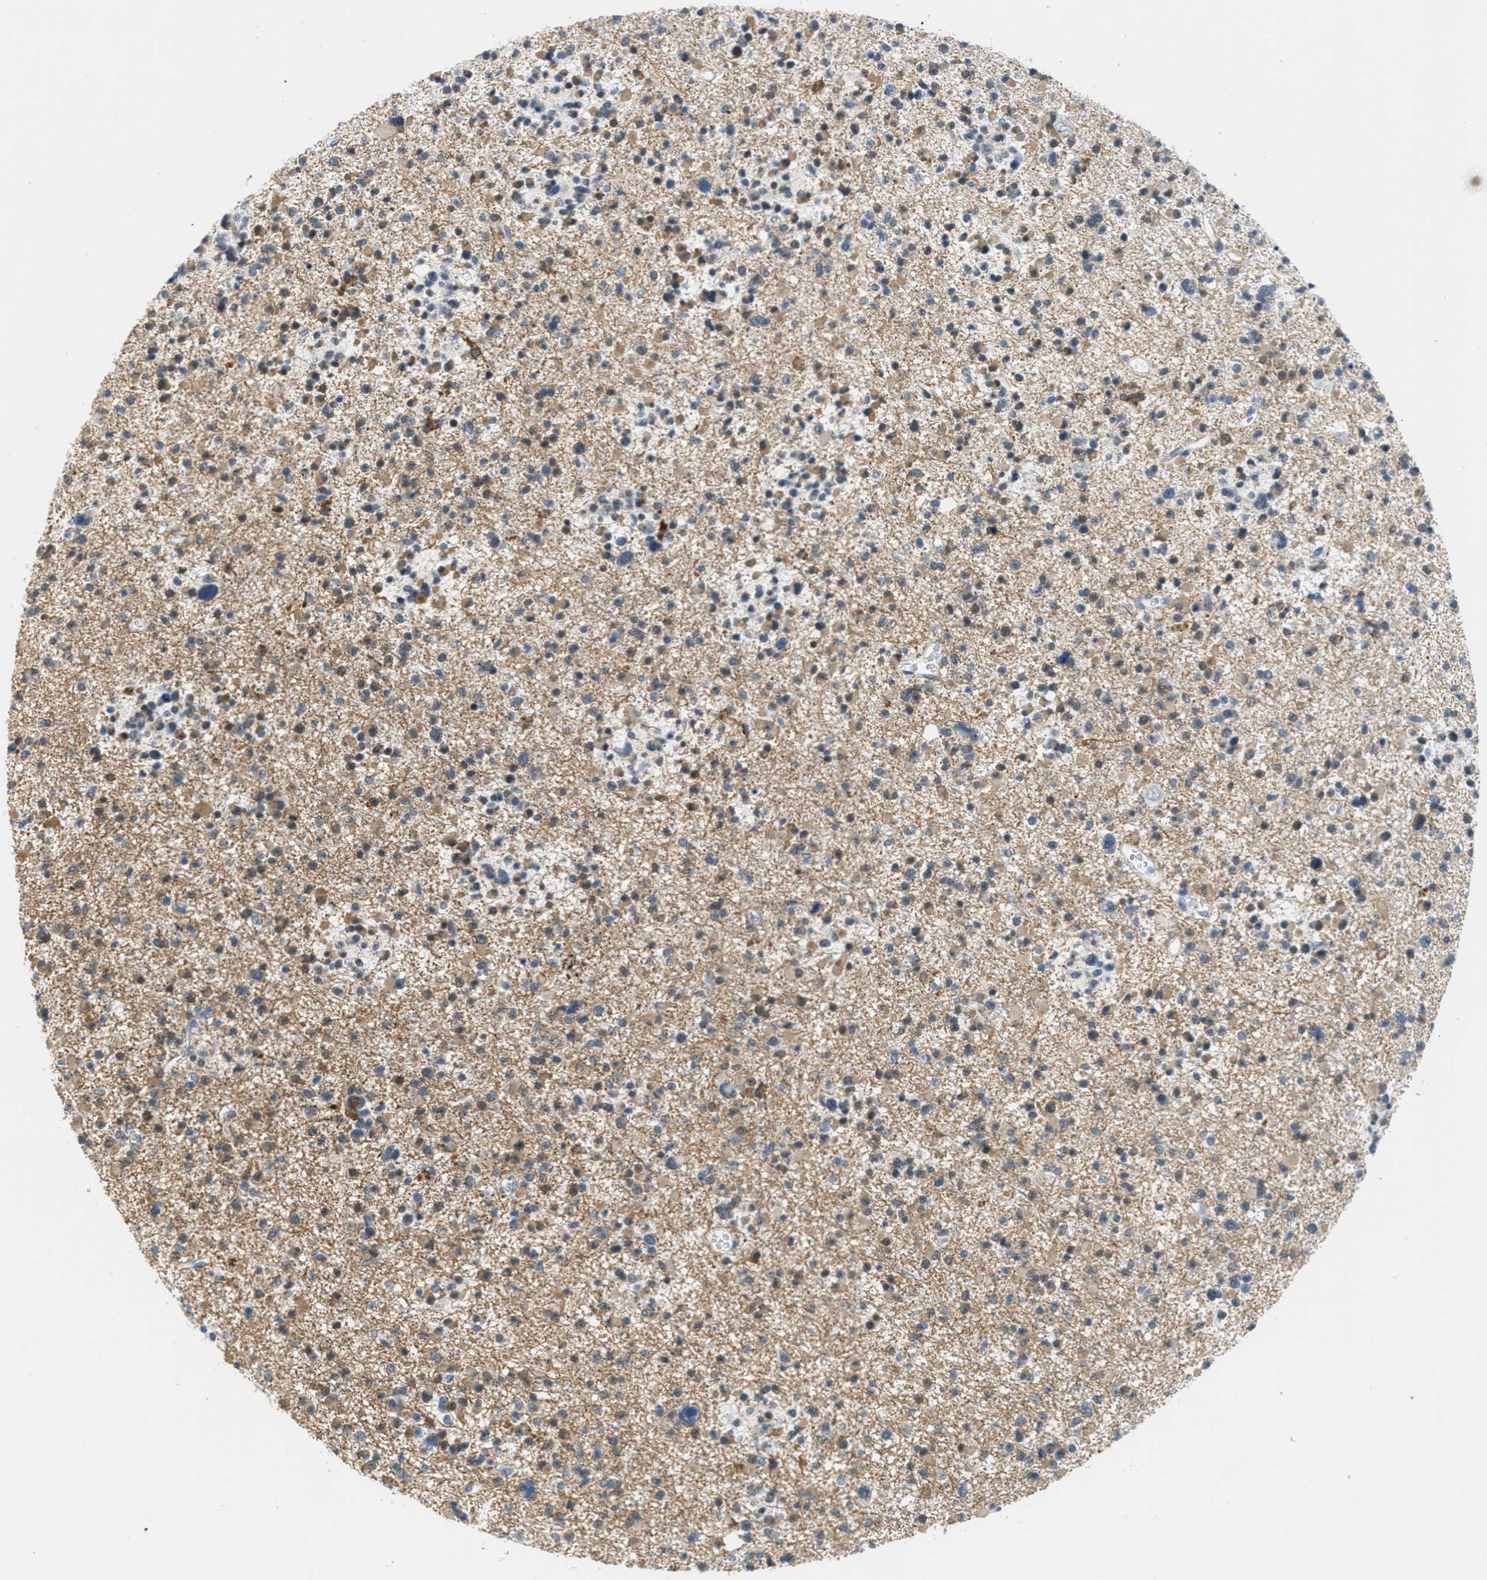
{"staining": {"intensity": "moderate", "quantity": ">75%", "location": "cytoplasmic/membranous,nuclear"}, "tissue": "glioma", "cell_type": "Tumor cells", "image_type": "cancer", "snomed": [{"axis": "morphology", "description": "Glioma, malignant, Low grade"}, {"axis": "topography", "description": "Brain"}], "caption": "Protein staining of glioma tissue reveals moderate cytoplasmic/membranous and nuclear expression in about >75% of tumor cells.", "gene": "HS3ST2", "patient": {"sex": "female", "age": 22}}